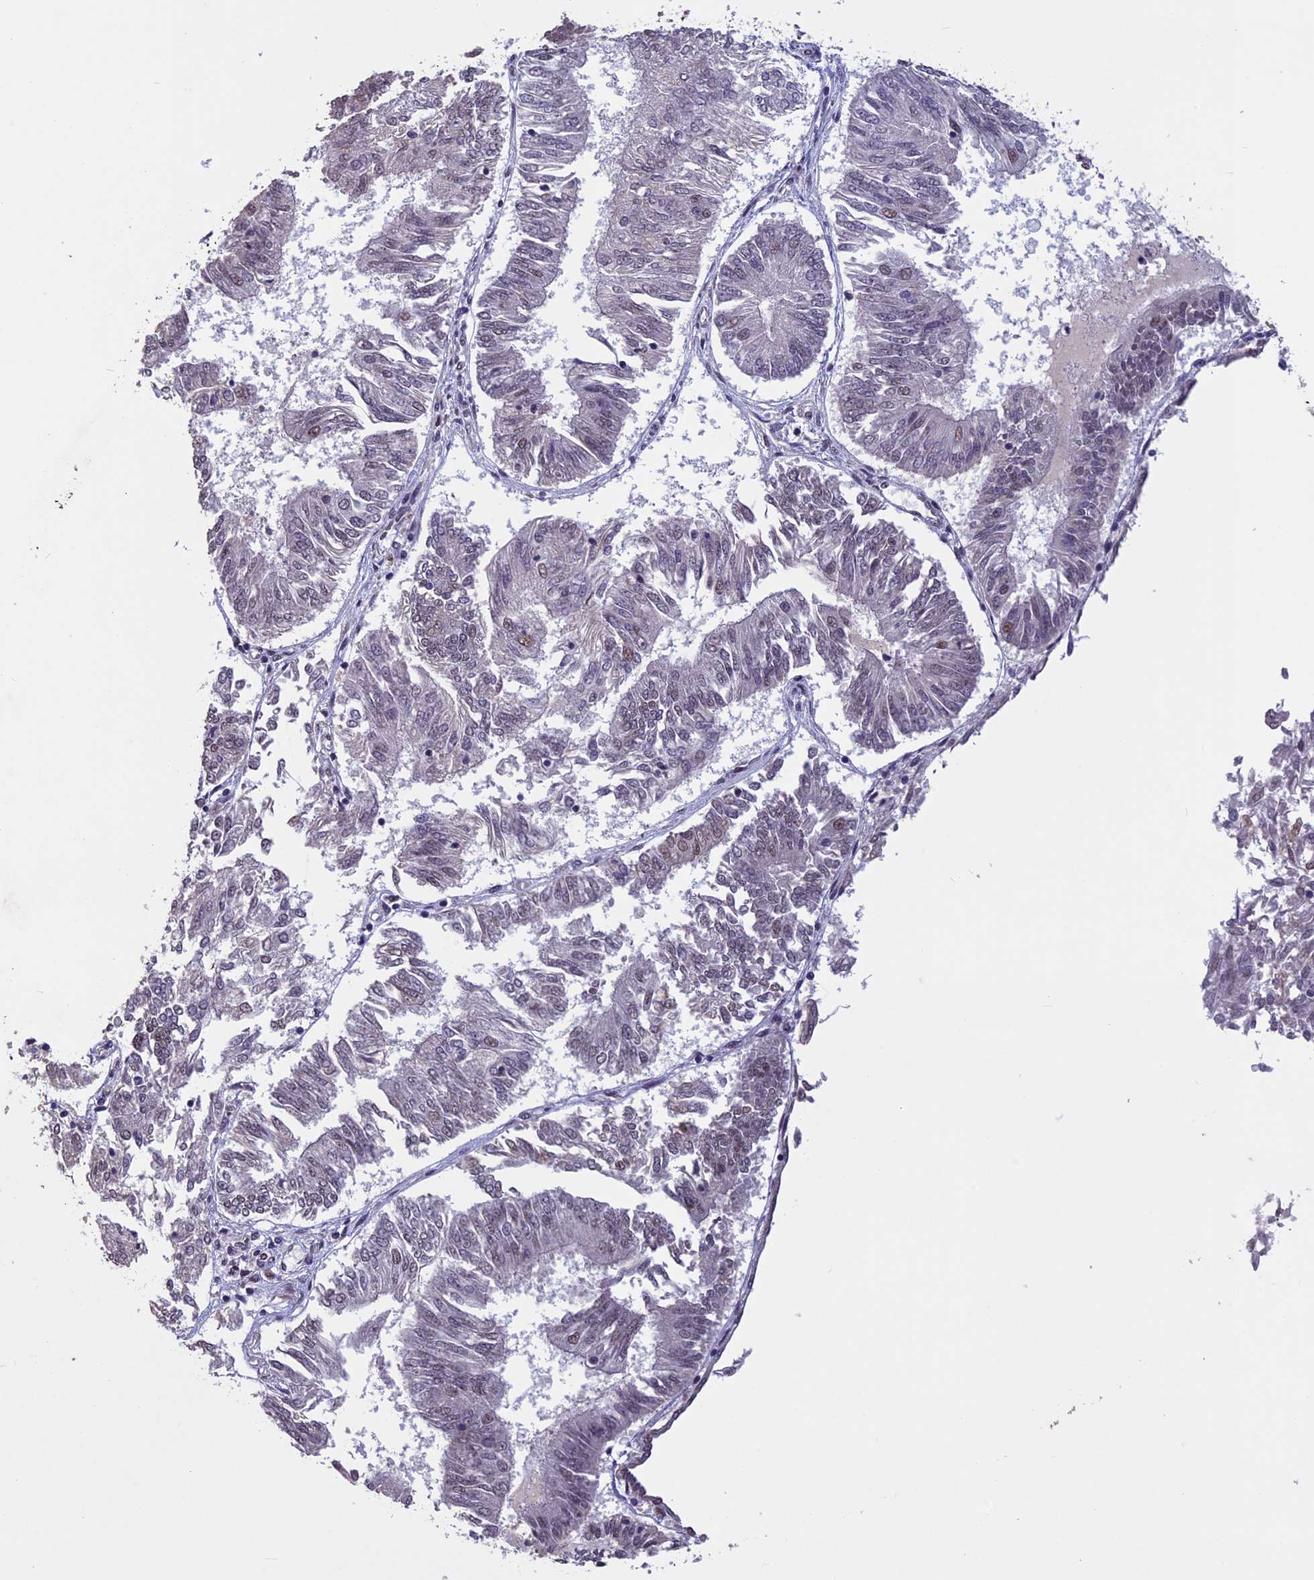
{"staining": {"intensity": "weak", "quantity": "<25%", "location": "nuclear"}, "tissue": "endometrial cancer", "cell_type": "Tumor cells", "image_type": "cancer", "snomed": [{"axis": "morphology", "description": "Adenocarcinoma, NOS"}, {"axis": "topography", "description": "Endometrium"}], "caption": "DAB (3,3'-diaminobenzidine) immunohistochemical staining of human endometrial adenocarcinoma displays no significant staining in tumor cells. Nuclei are stained in blue.", "gene": "RNF40", "patient": {"sex": "female", "age": 58}}